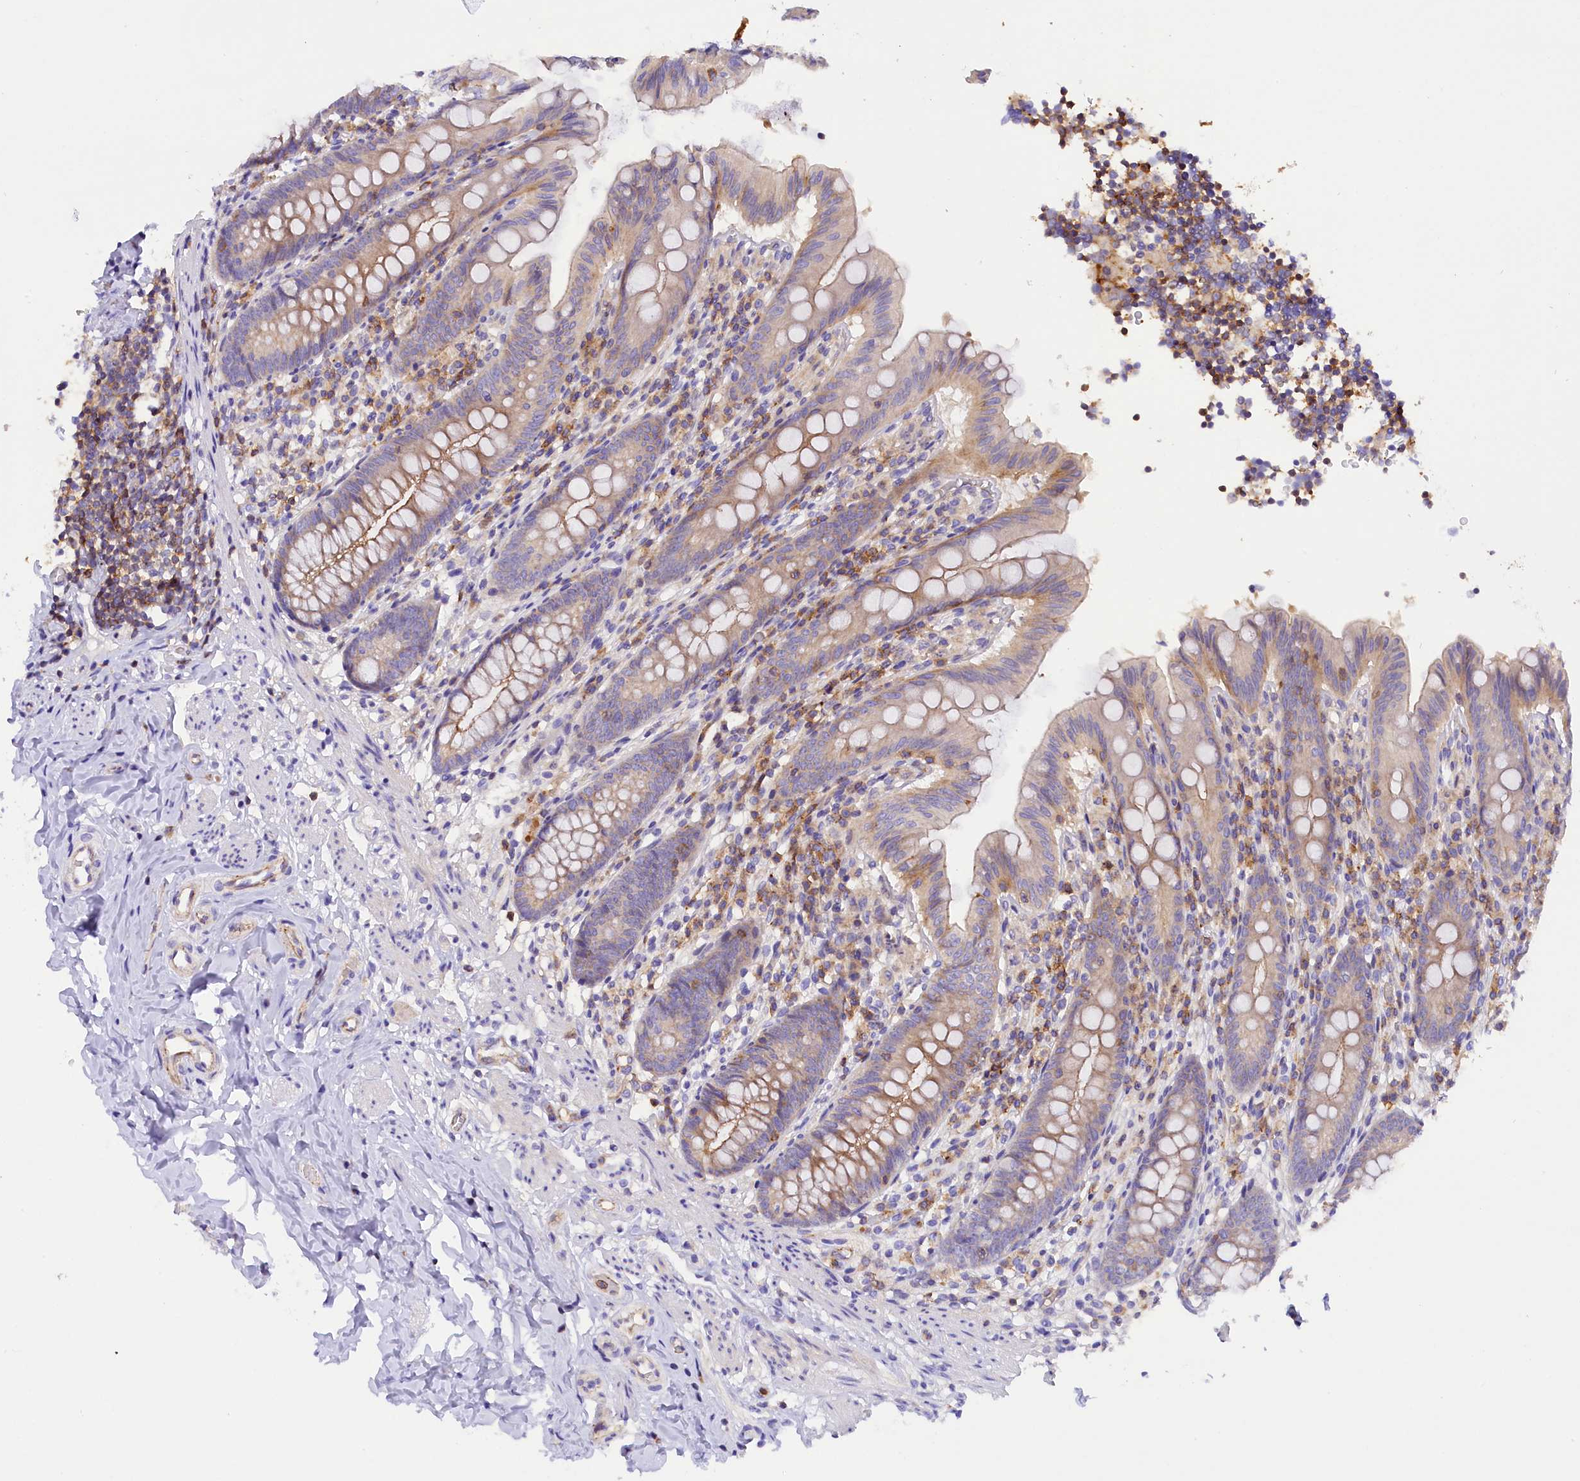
{"staining": {"intensity": "moderate", "quantity": "<25%", "location": "cytoplasmic/membranous"}, "tissue": "appendix", "cell_type": "Glandular cells", "image_type": "normal", "snomed": [{"axis": "morphology", "description": "Normal tissue, NOS"}, {"axis": "topography", "description": "Appendix"}], "caption": "Normal appendix reveals moderate cytoplasmic/membranous positivity in about <25% of glandular cells The protein is shown in brown color, while the nuclei are stained blue..", "gene": "FAM193A", "patient": {"sex": "male", "age": 55}}